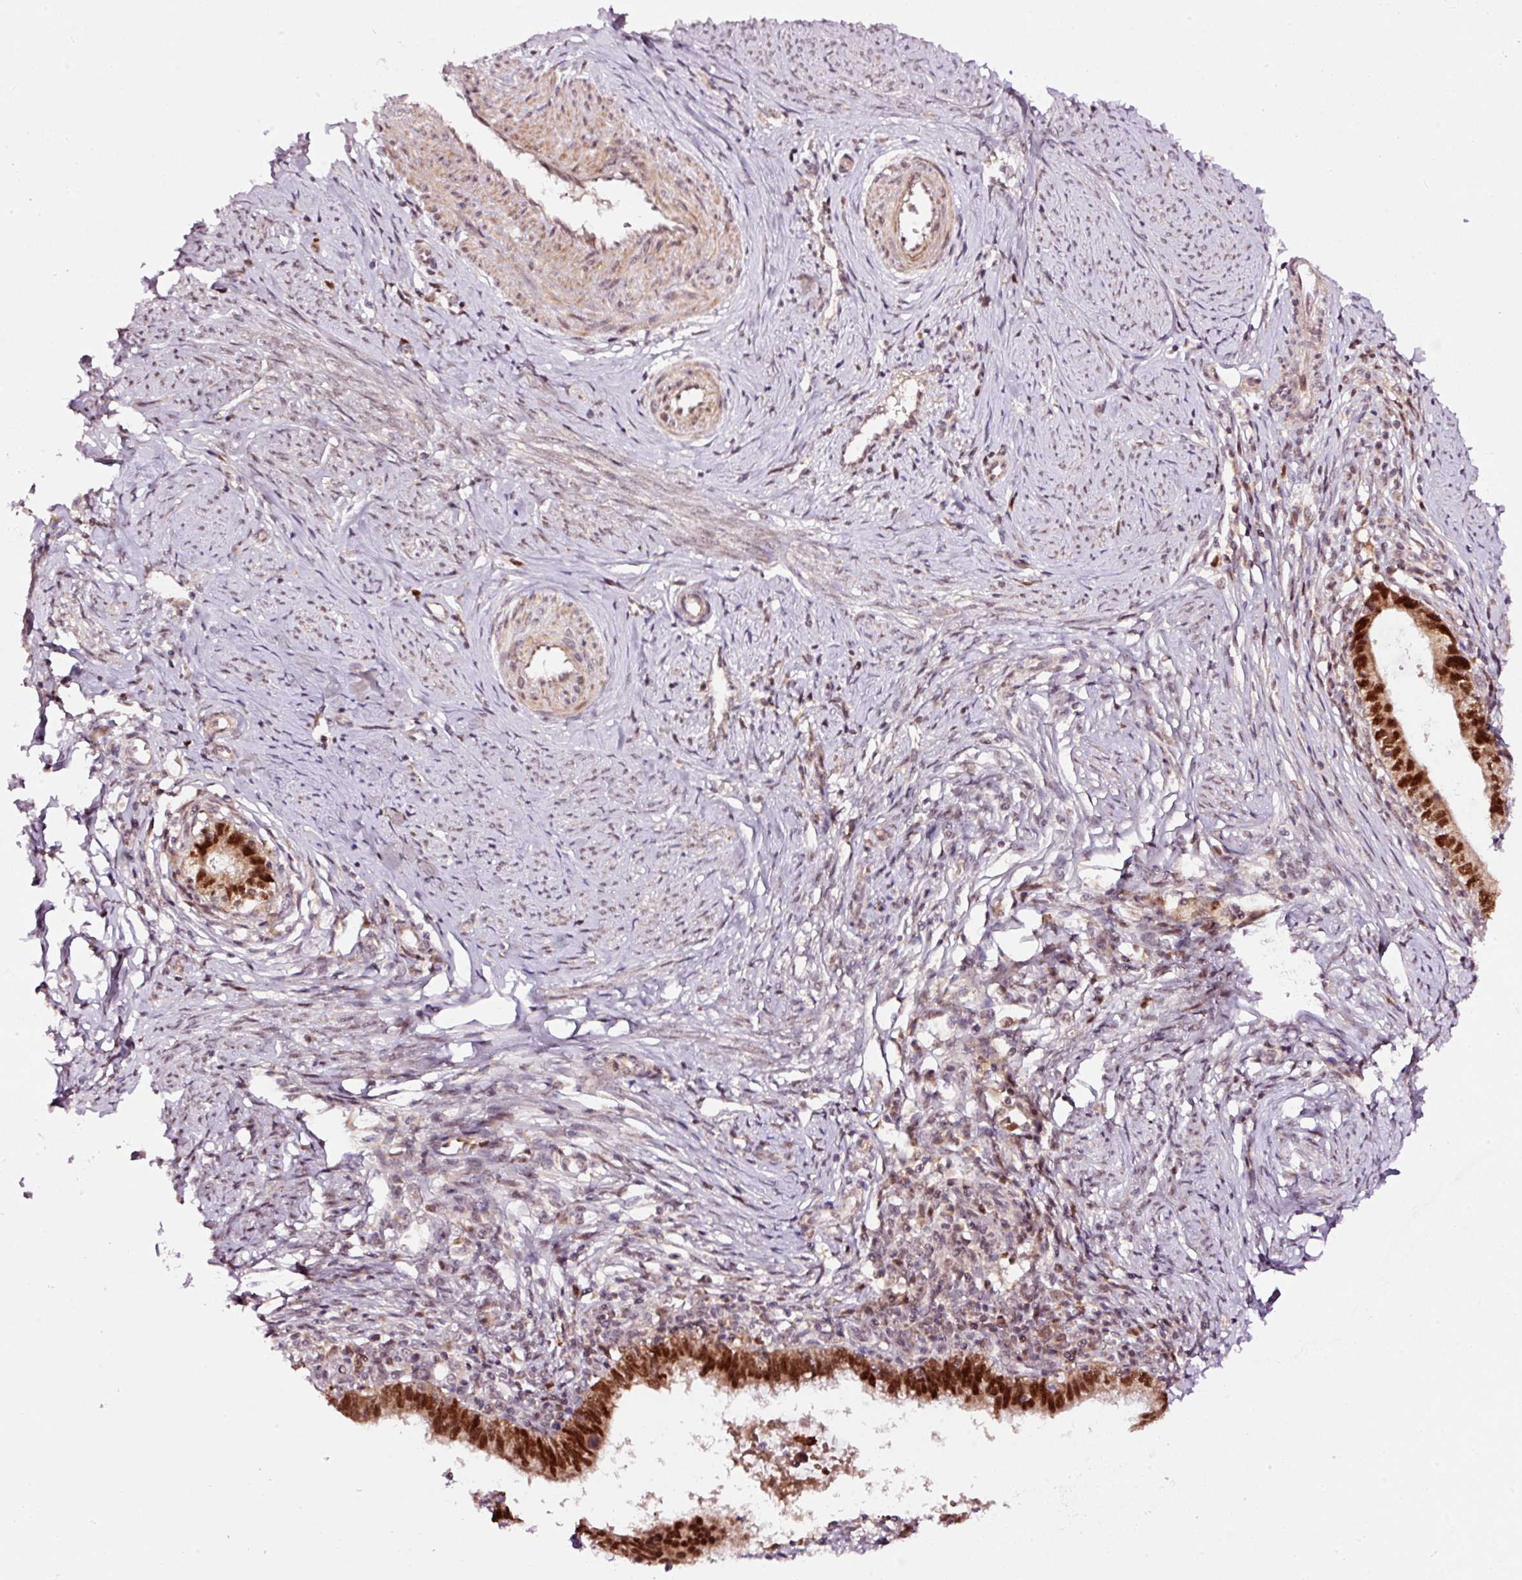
{"staining": {"intensity": "strong", "quantity": ">75%", "location": "nuclear"}, "tissue": "cervical cancer", "cell_type": "Tumor cells", "image_type": "cancer", "snomed": [{"axis": "morphology", "description": "Adenocarcinoma, NOS"}, {"axis": "topography", "description": "Cervix"}], "caption": "Cervical cancer stained with immunohistochemistry exhibits strong nuclear expression in approximately >75% of tumor cells. The staining was performed using DAB, with brown indicating positive protein expression. Nuclei are stained blue with hematoxylin.", "gene": "RFC4", "patient": {"sex": "female", "age": 36}}